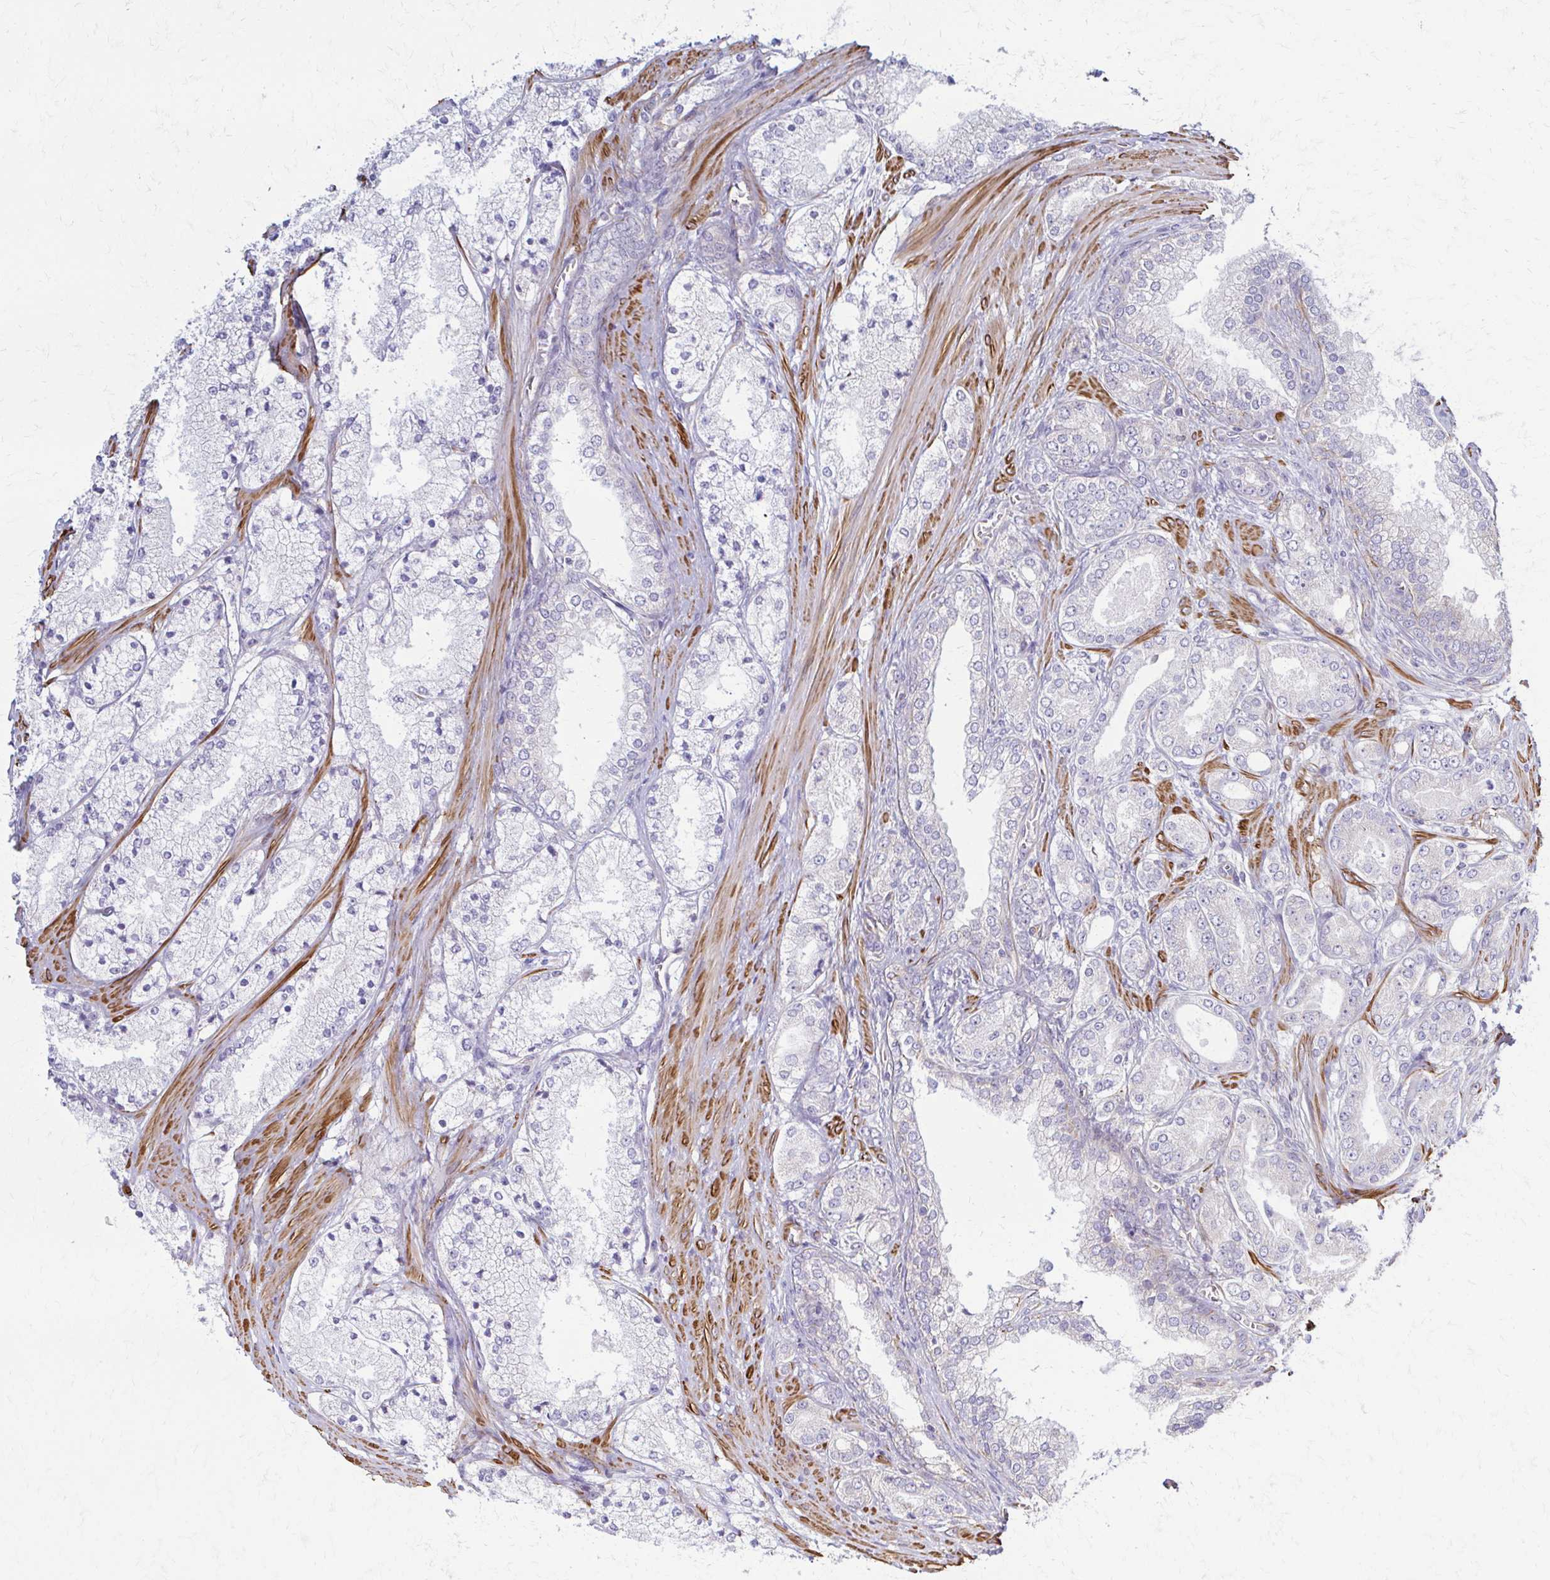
{"staining": {"intensity": "negative", "quantity": "none", "location": "none"}, "tissue": "prostate cancer", "cell_type": "Tumor cells", "image_type": "cancer", "snomed": [{"axis": "morphology", "description": "Adenocarcinoma, High grade"}, {"axis": "topography", "description": "Prostate"}], "caption": "There is no significant positivity in tumor cells of prostate cancer (high-grade adenocarcinoma).", "gene": "TIMMDC1", "patient": {"sex": "male", "age": 63}}